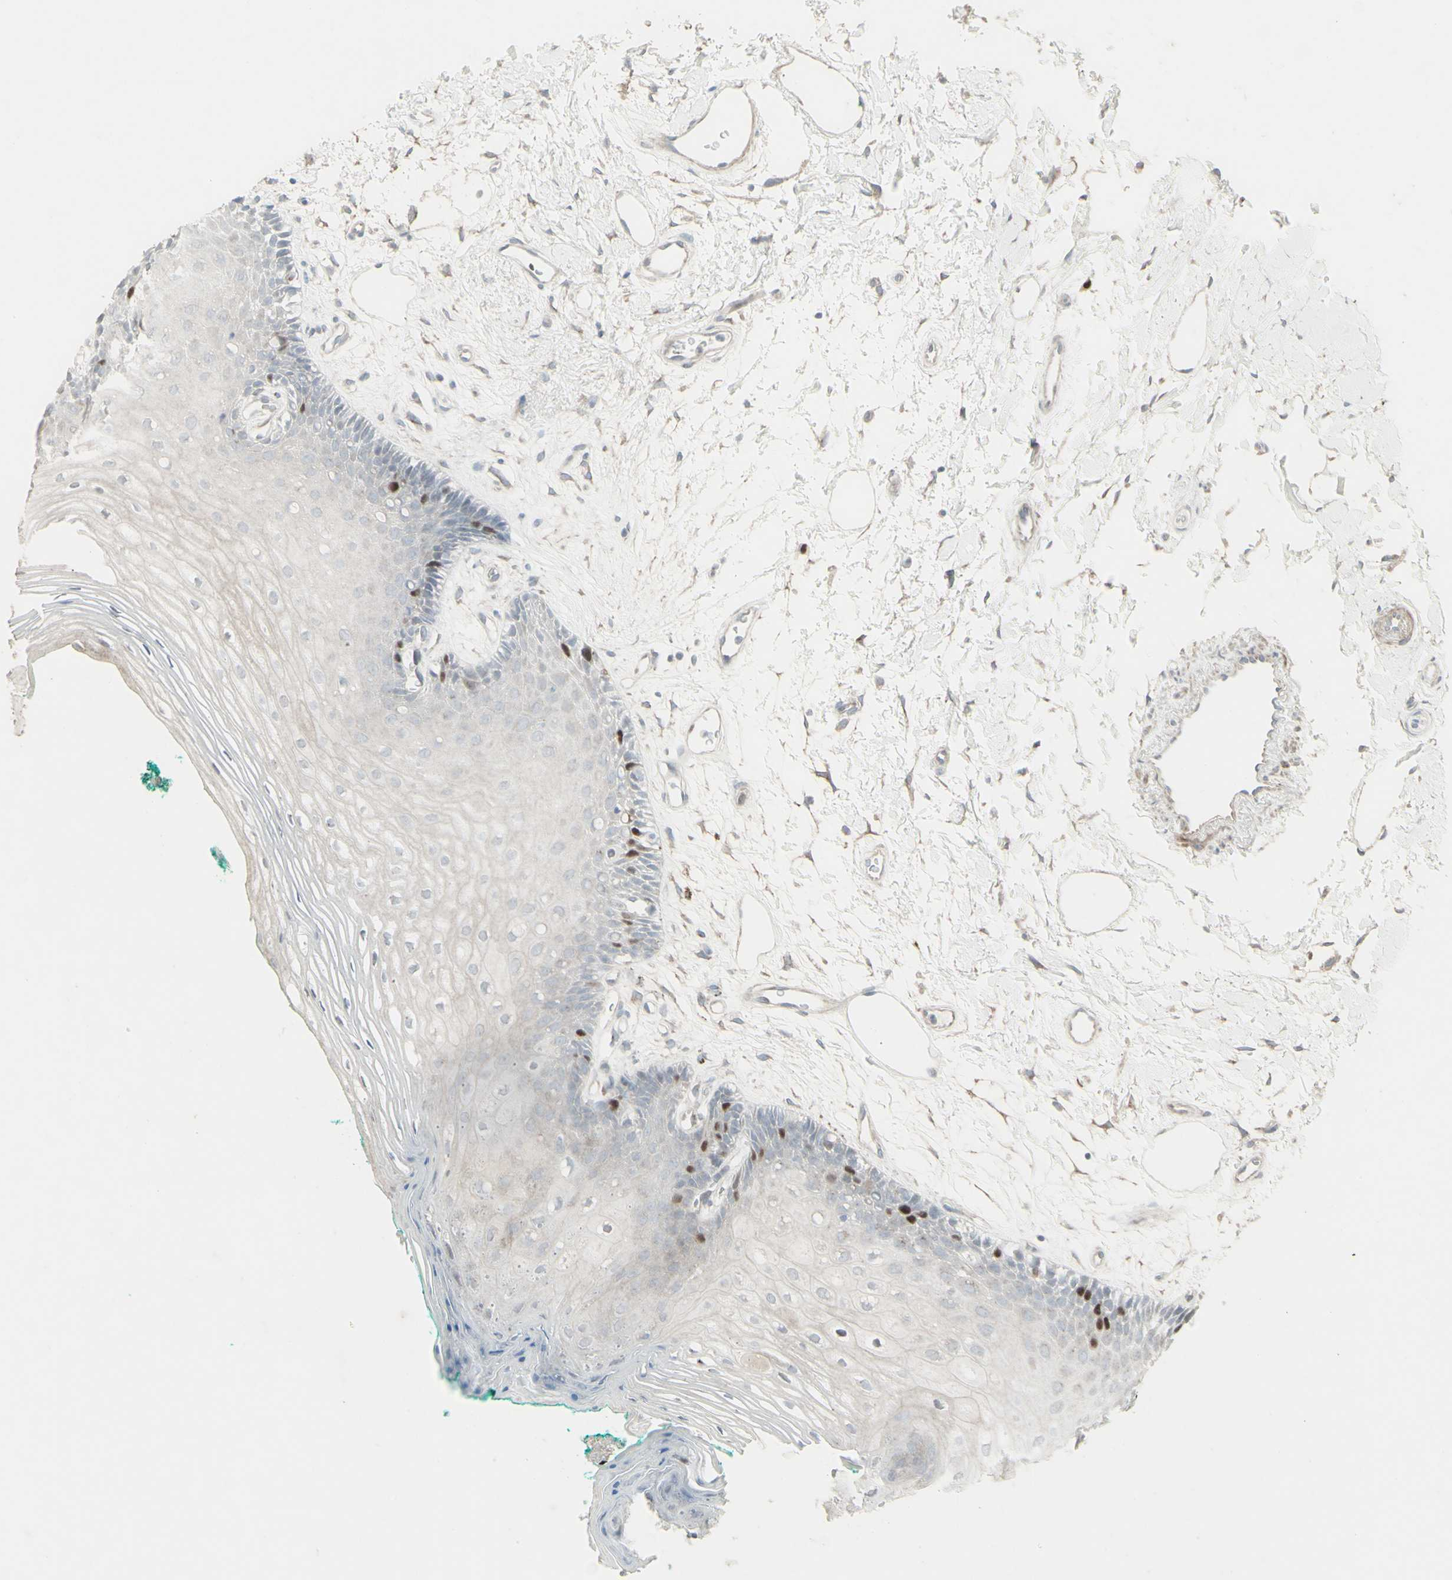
{"staining": {"intensity": "moderate", "quantity": "<25%", "location": "nuclear"}, "tissue": "oral mucosa", "cell_type": "Squamous epithelial cells", "image_type": "normal", "snomed": [{"axis": "morphology", "description": "Normal tissue, NOS"}, {"axis": "topography", "description": "Skeletal muscle"}, {"axis": "topography", "description": "Oral tissue"}, {"axis": "topography", "description": "Peripheral nerve tissue"}], "caption": "Approximately <25% of squamous epithelial cells in benign oral mucosa display moderate nuclear protein staining as visualized by brown immunohistochemical staining.", "gene": "GMNN", "patient": {"sex": "female", "age": 84}}